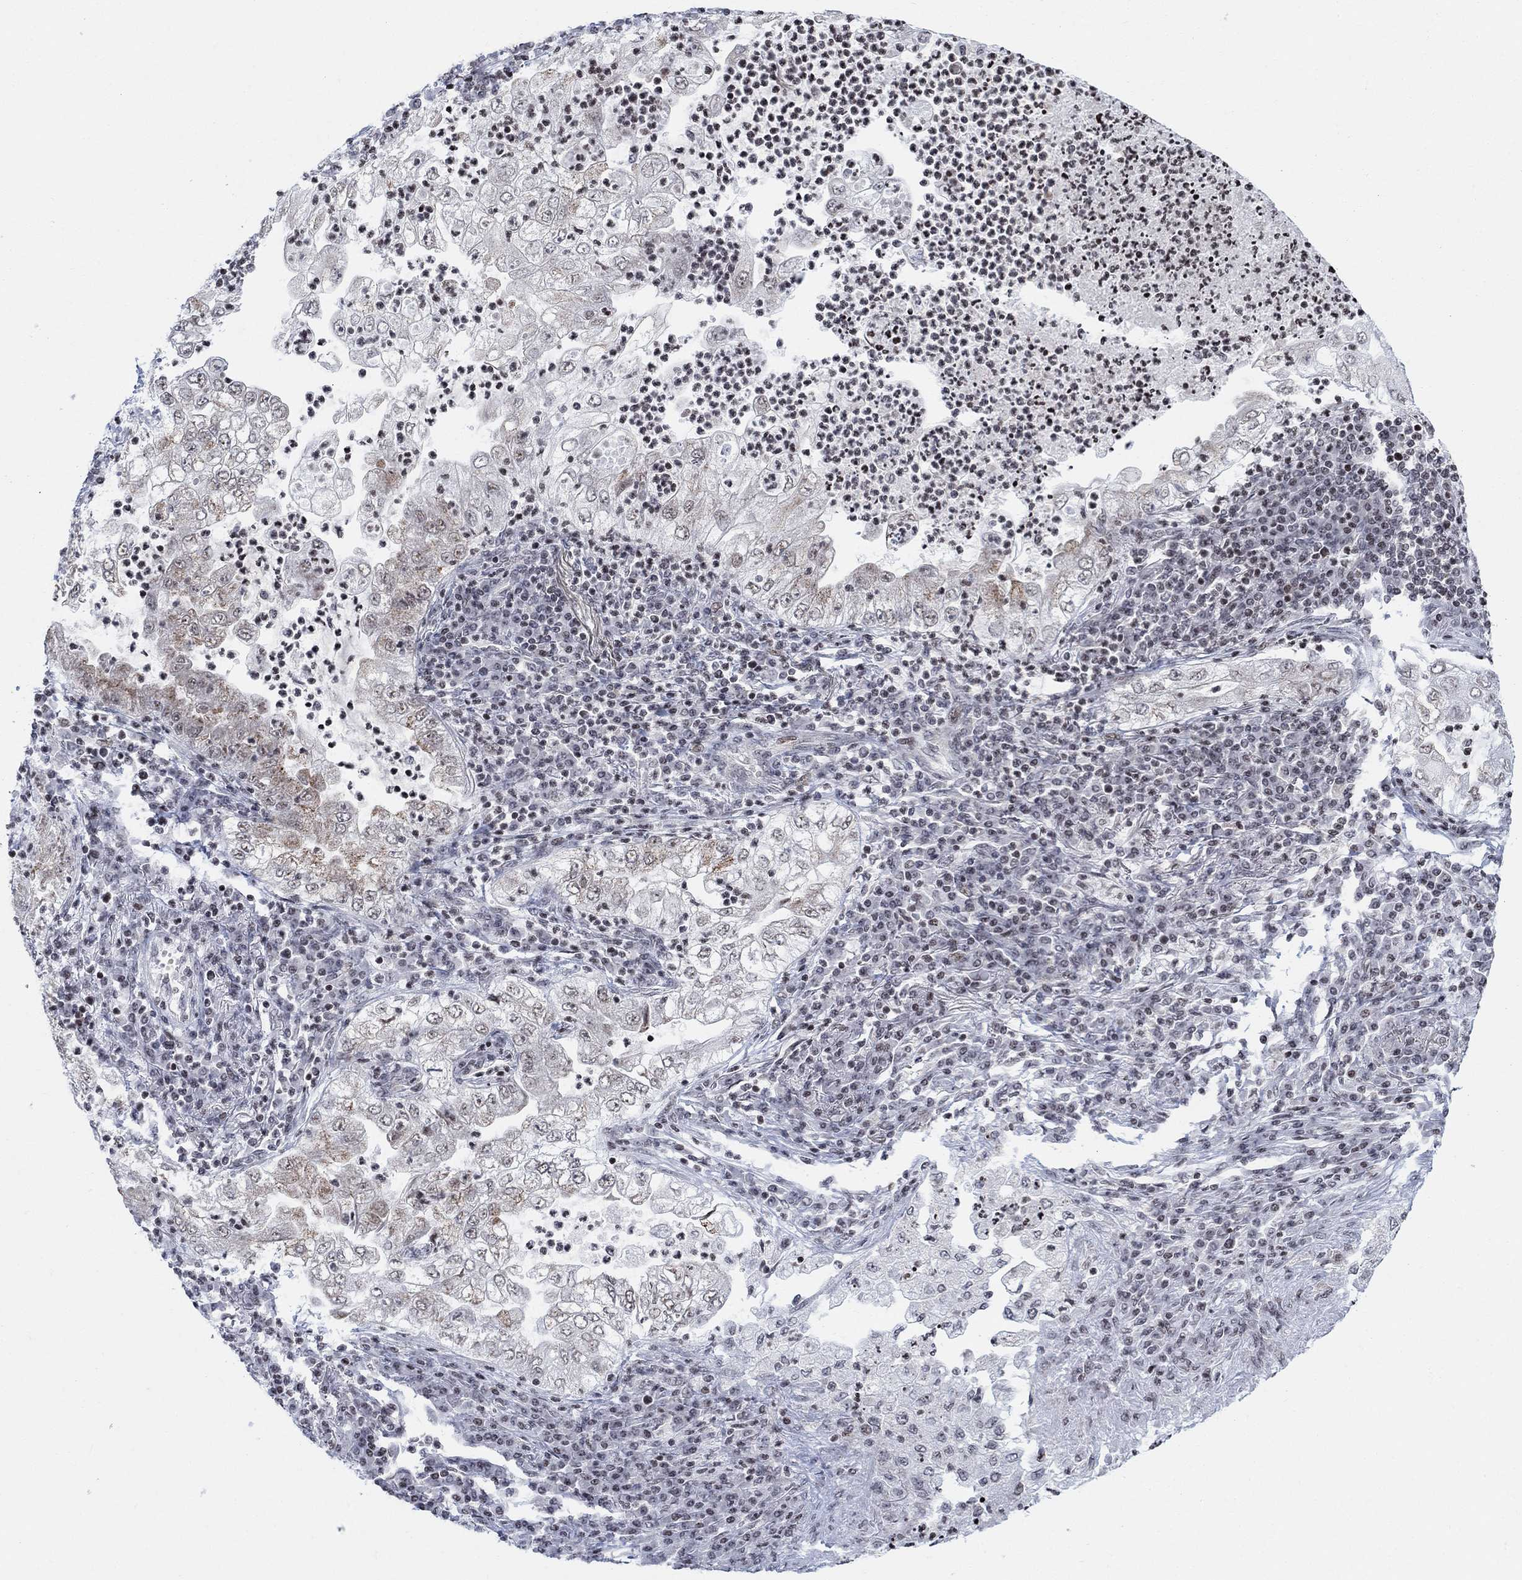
{"staining": {"intensity": "weak", "quantity": "<25%", "location": "cytoplasmic/membranous"}, "tissue": "lung cancer", "cell_type": "Tumor cells", "image_type": "cancer", "snomed": [{"axis": "morphology", "description": "Adenocarcinoma, NOS"}, {"axis": "topography", "description": "Lung"}], "caption": "Tumor cells are negative for protein expression in human adenocarcinoma (lung).", "gene": "ABHD14A", "patient": {"sex": "female", "age": 73}}